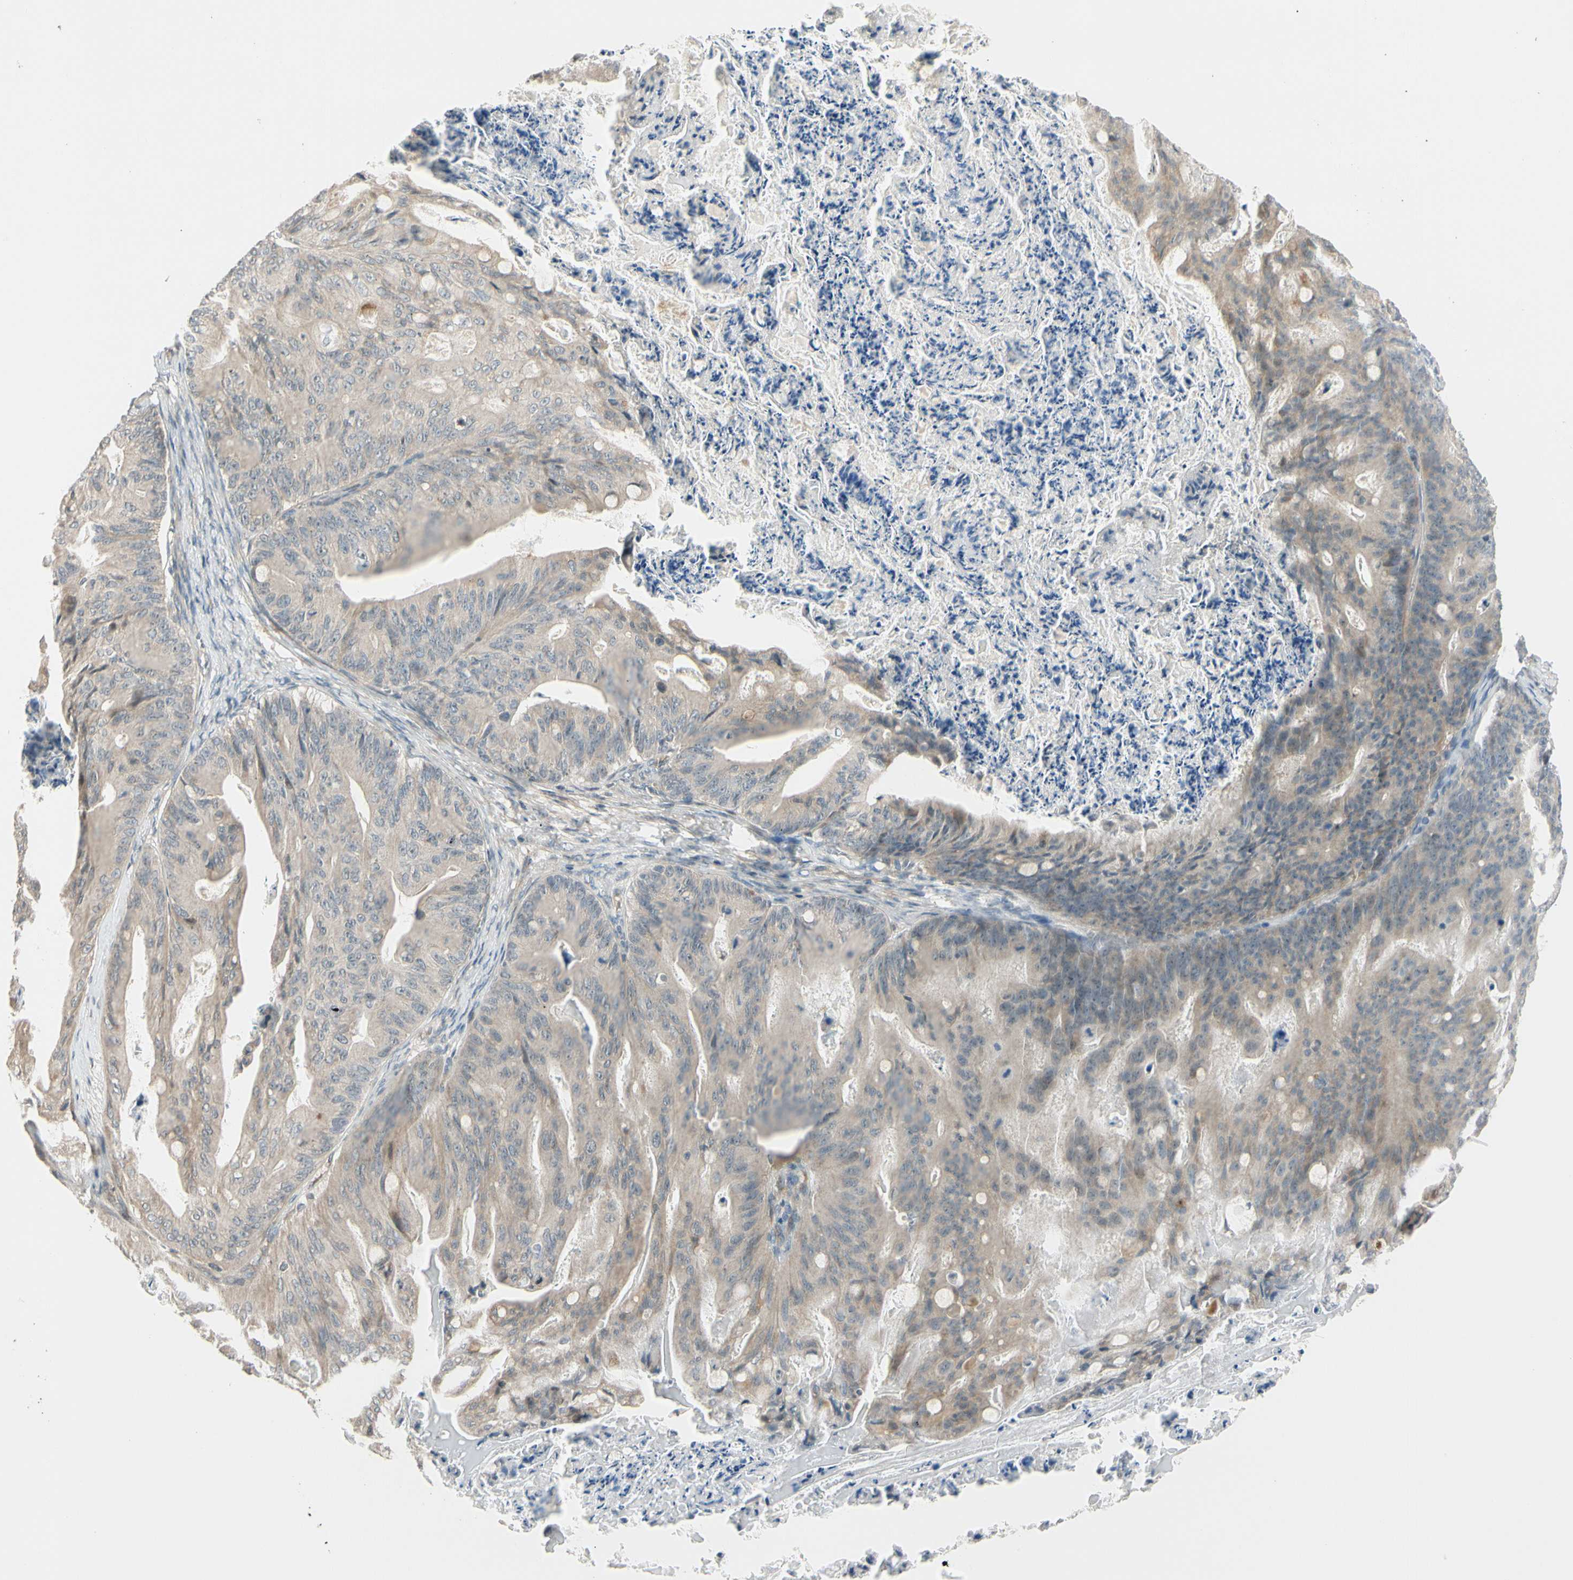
{"staining": {"intensity": "weak", "quantity": ">75%", "location": "cytoplasmic/membranous"}, "tissue": "ovarian cancer", "cell_type": "Tumor cells", "image_type": "cancer", "snomed": [{"axis": "morphology", "description": "Cystadenocarcinoma, mucinous, NOS"}, {"axis": "topography", "description": "Ovary"}], "caption": "Human ovarian cancer stained with a brown dye displays weak cytoplasmic/membranous positive staining in about >75% of tumor cells.", "gene": "FGF10", "patient": {"sex": "female", "age": 36}}